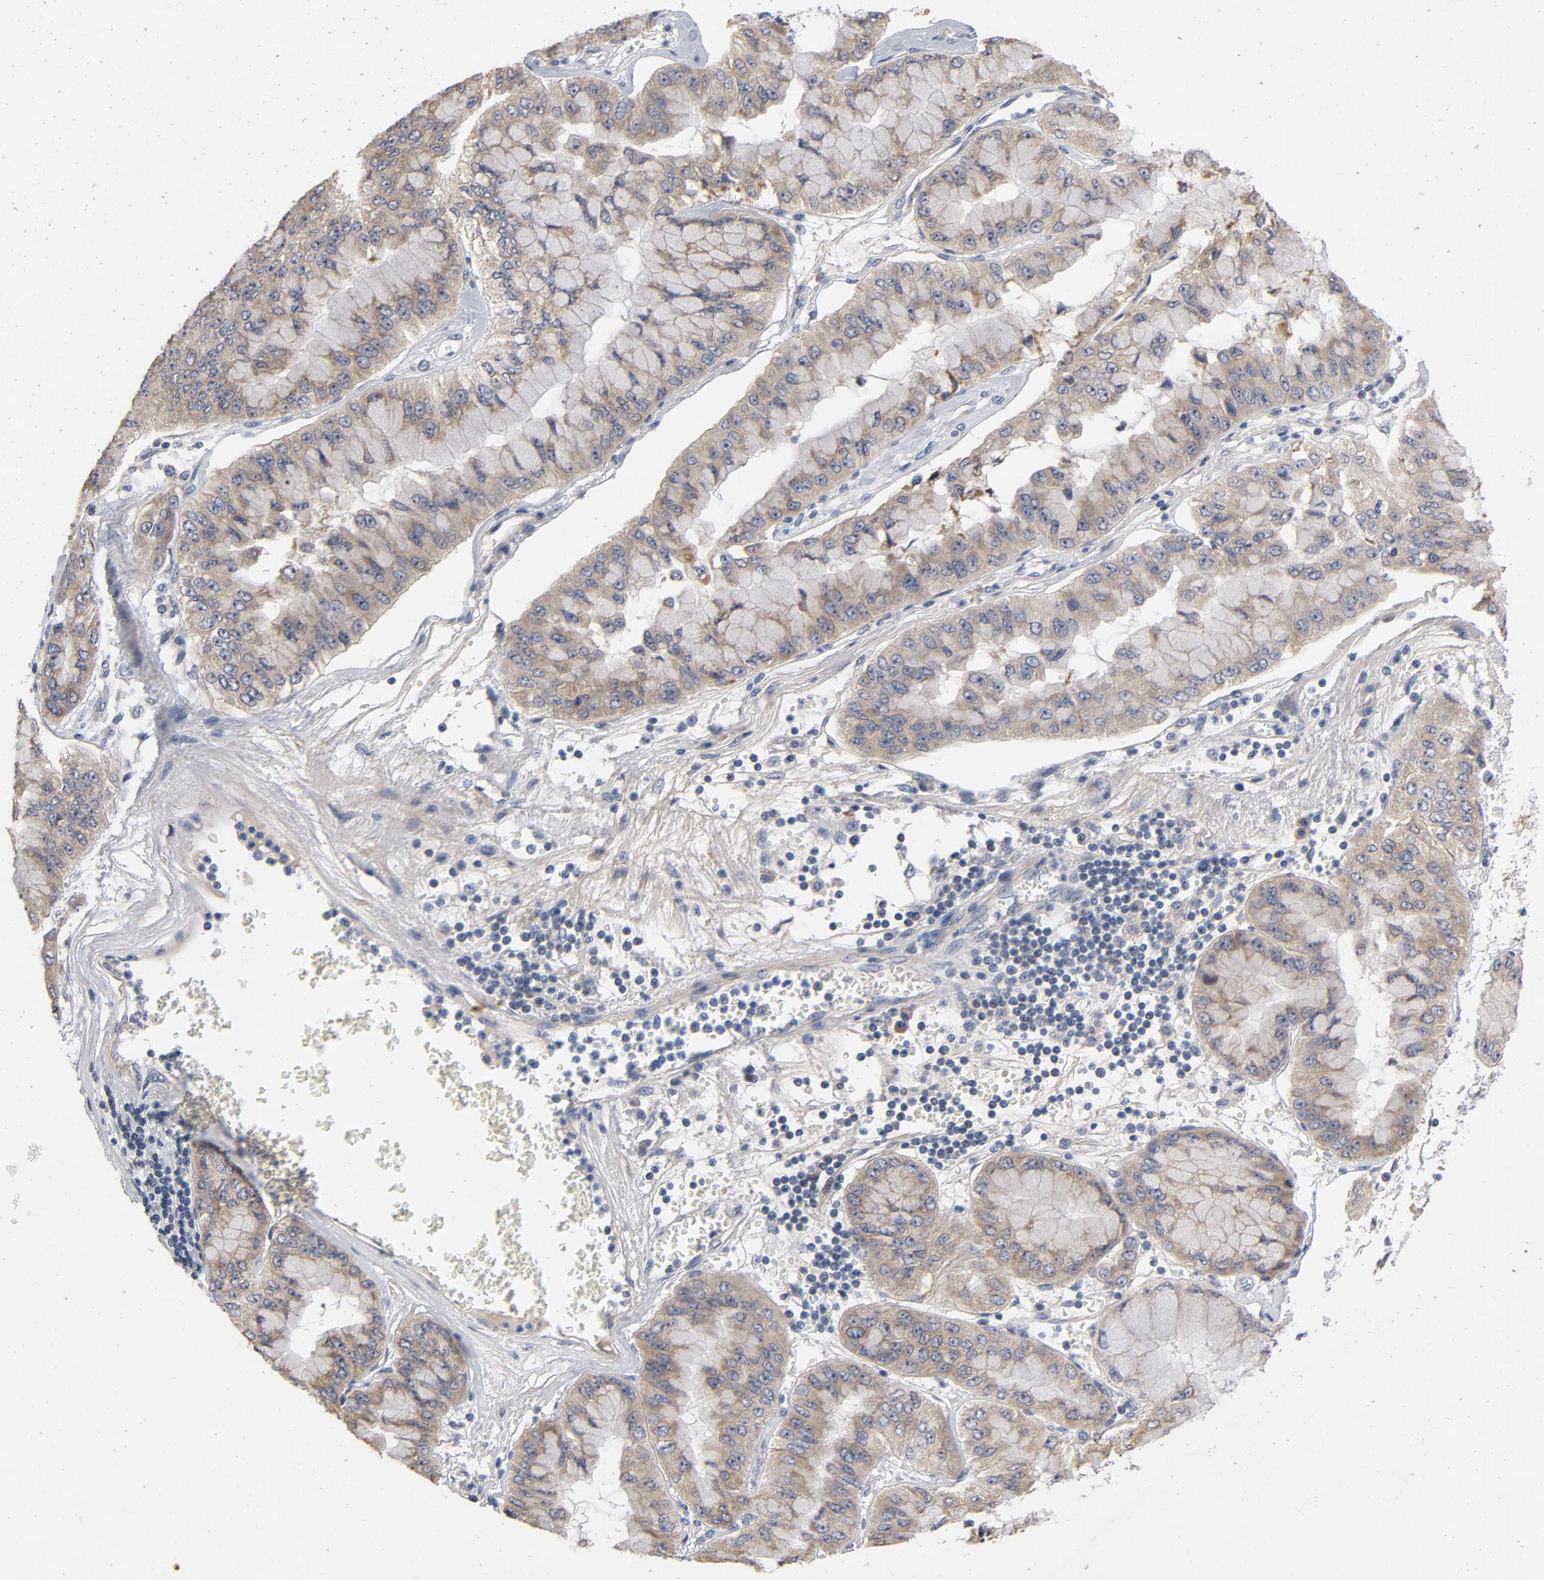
{"staining": {"intensity": "weak", "quantity": ">75%", "location": "cytoplasmic/membranous"}, "tissue": "liver cancer", "cell_type": "Tumor cells", "image_type": "cancer", "snomed": [{"axis": "morphology", "description": "Cholangiocarcinoma"}, {"axis": "topography", "description": "Liver"}], "caption": "Immunohistochemical staining of human cholangiocarcinoma (liver) demonstrates weak cytoplasmic/membranous protein staining in about >75% of tumor cells.", "gene": "CCDC134", "patient": {"sex": "female", "age": 79}}